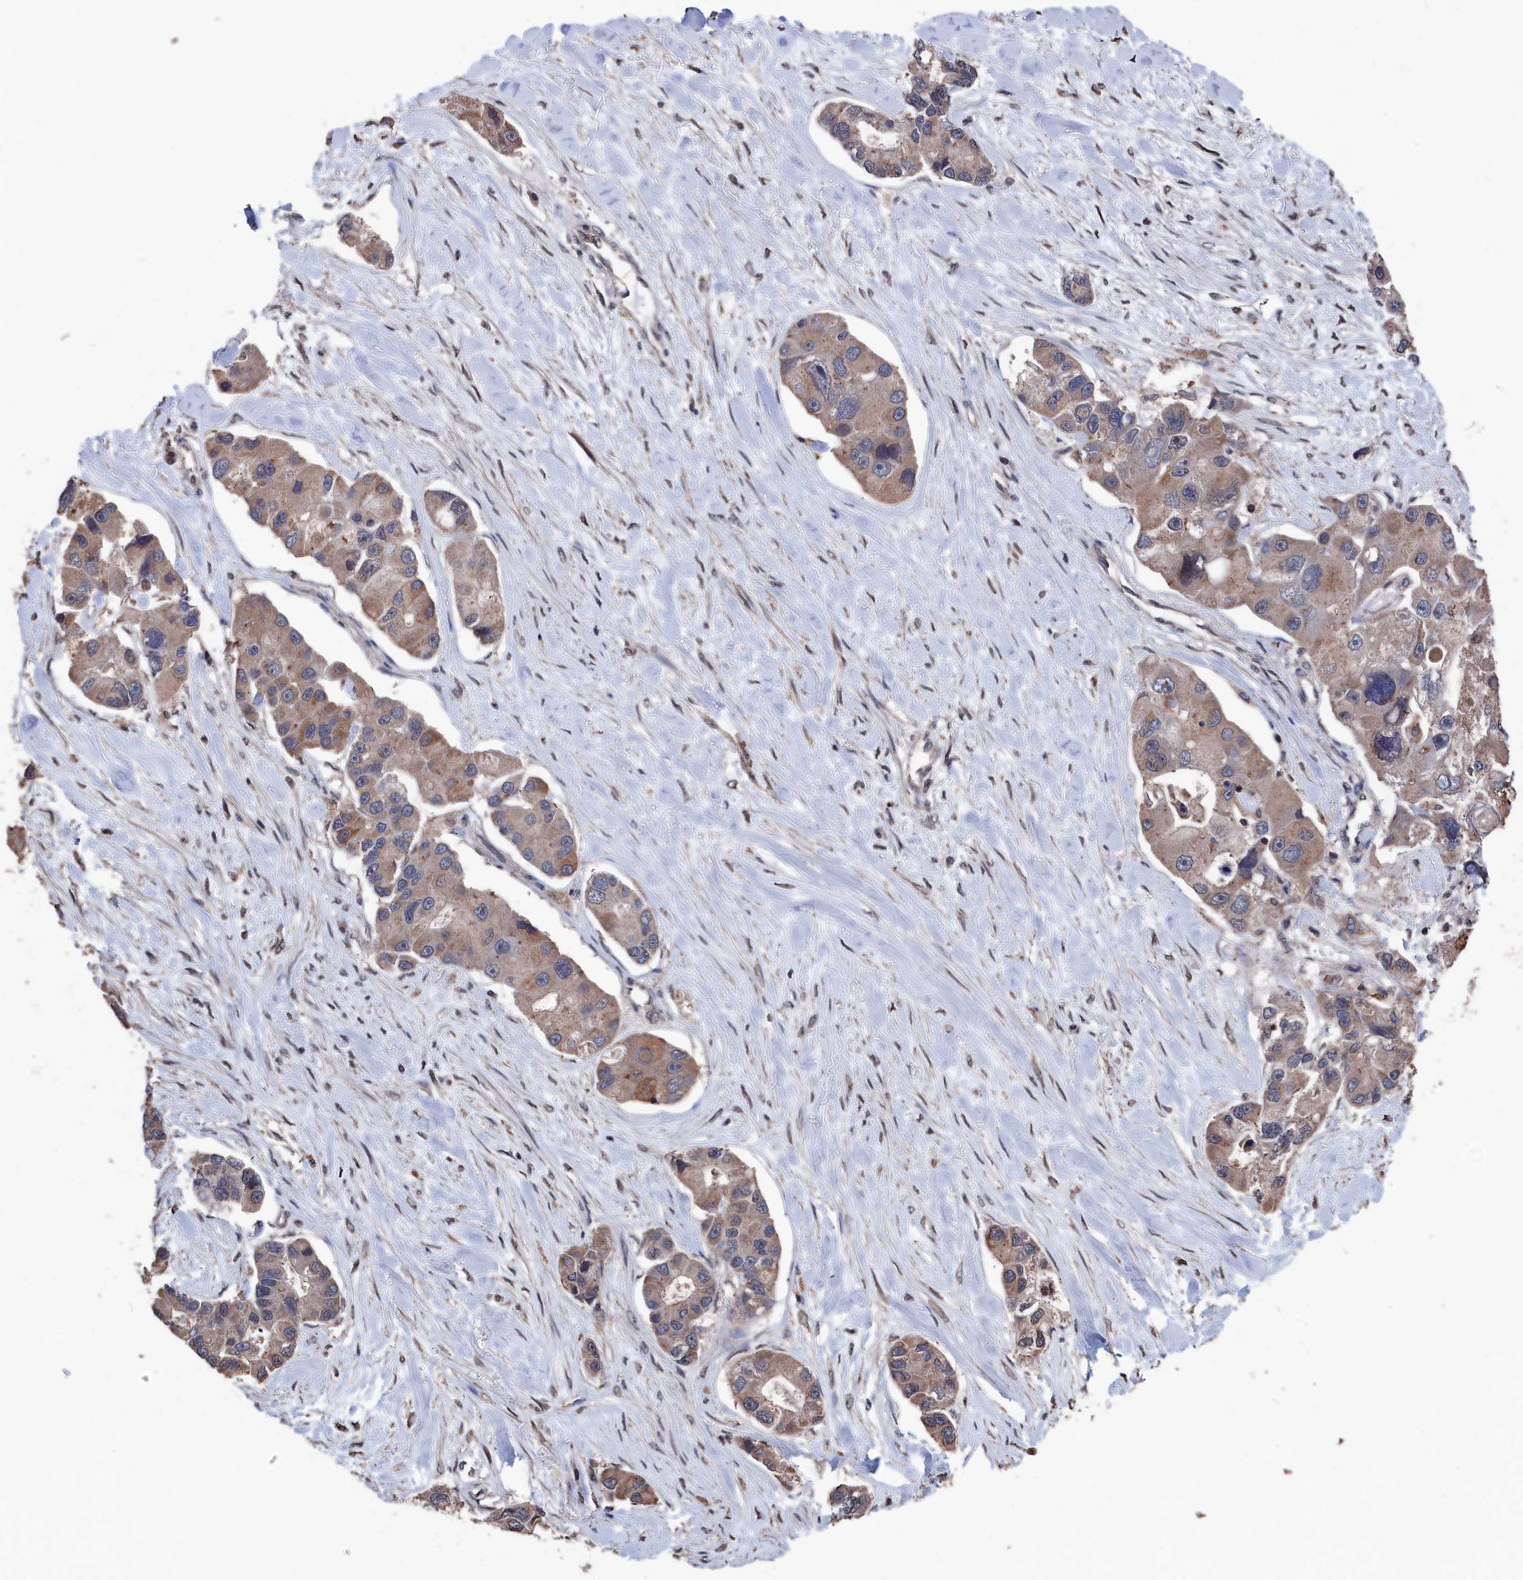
{"staining": {"intensity": "moderate", "quantity": "<25%", "location": "cytoplasmic/membranous"}, "tissue": "lung cancer", "cell_type": "Tumor cells", "image_type": "cancer", "snomed": [{"axis": "morphology", "description": "Adenocarcinoma, NOS"}, {"axis": "topography", "description": "Lung"}], "caption": "An image of adenocarcinoma (lung) stained for a protein displays moderate cytoplasmic/membranous brown staining in tumor cells. The staining was performed using DAB (3,3'-diaminobenzidine) to visualize the protein expression in brown, while the nuclei were stained in blue with hematoxylin (Magnification: 20x).", "gene": "PDE12", "patient": {"sex": "female", "age": 54}}